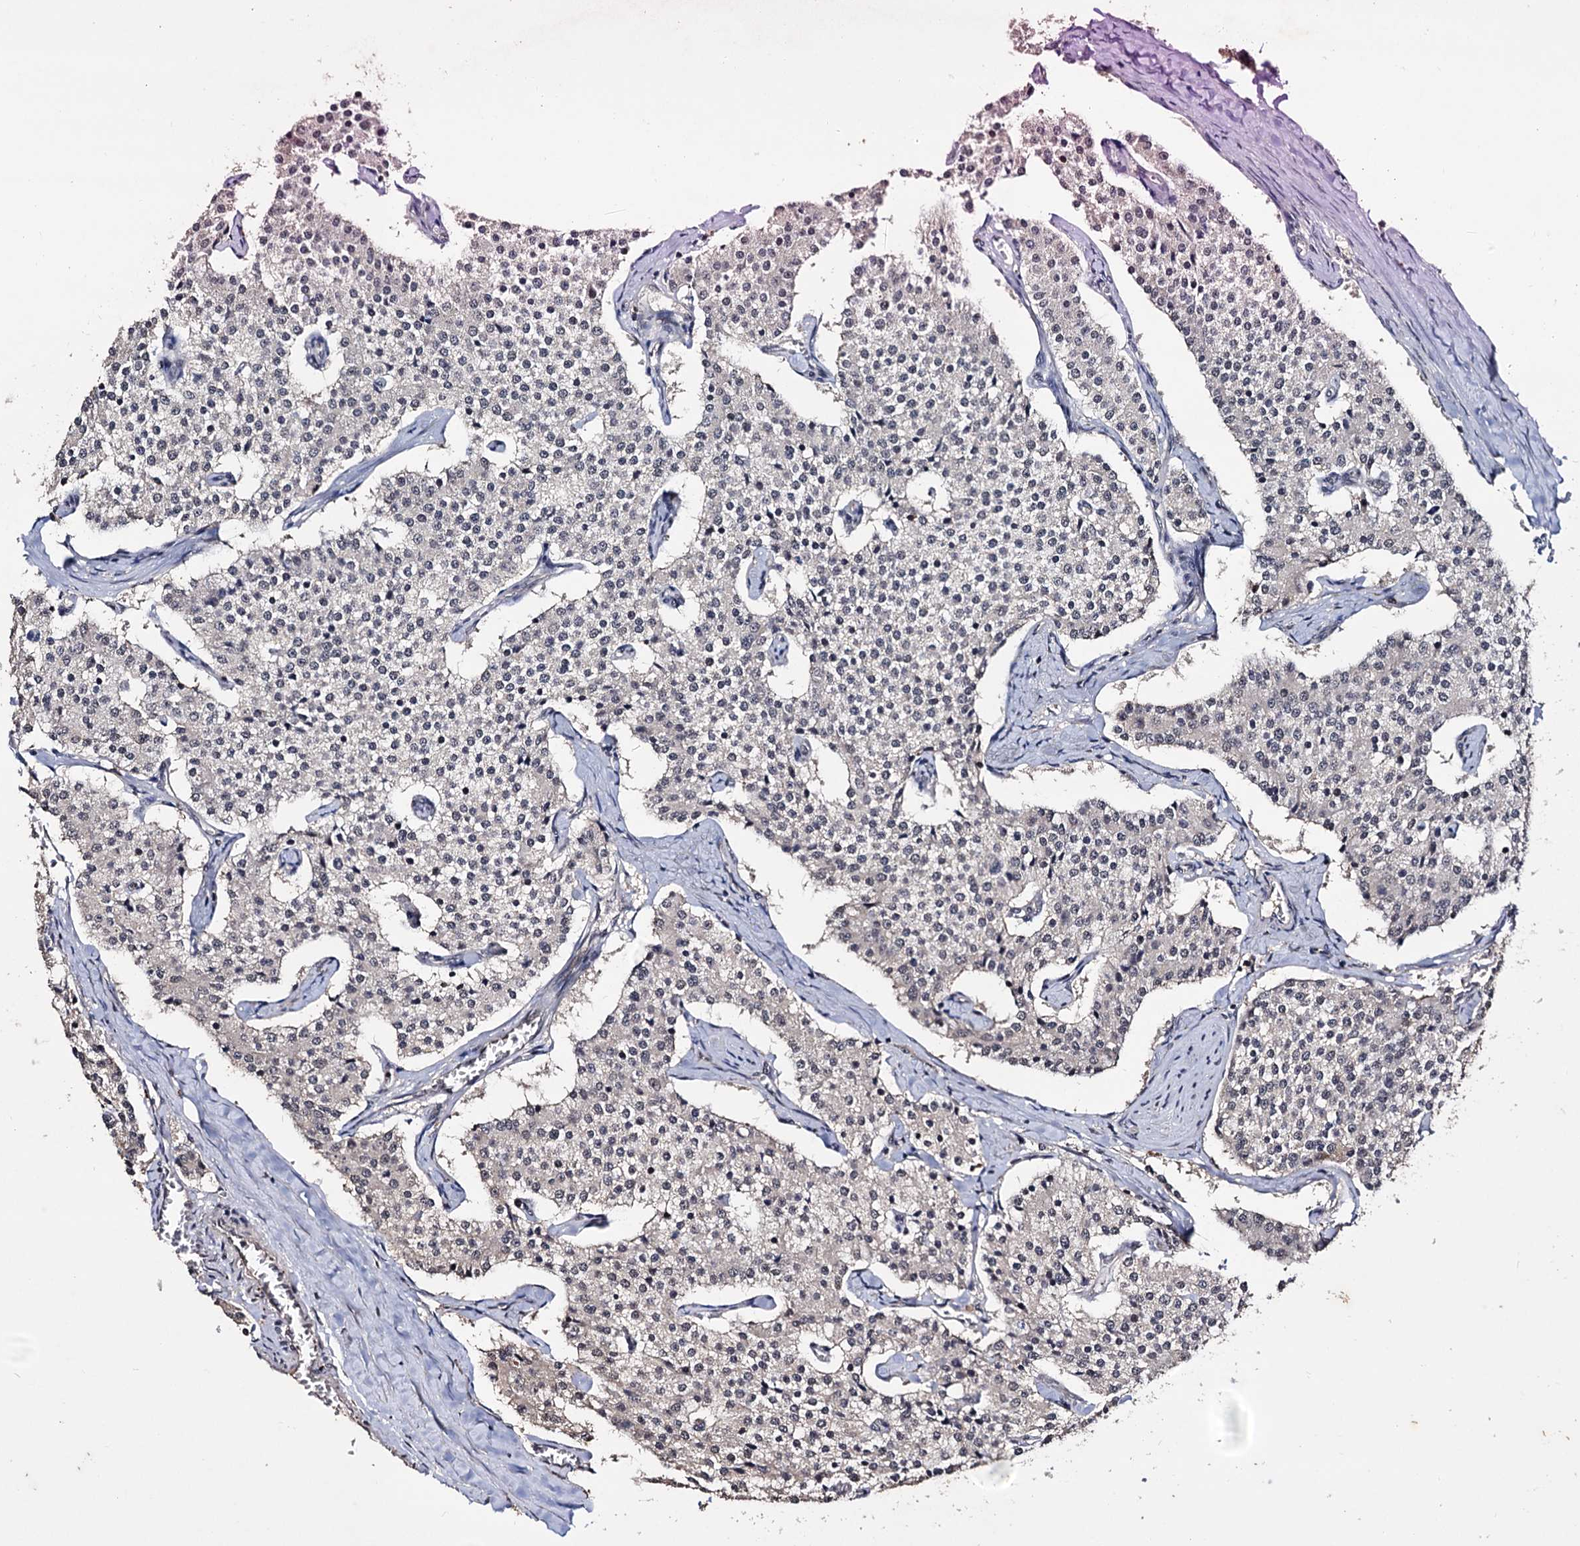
{"staining": {"intensity": "negative", "quantity": "none", "location": "none"}, "tissue": "carcinoid", "cell_type": "Tumor cells", "image_type": "cancer", "snomed": [{"axis": "morphology", "description": "Carcinoid, malignant, NOS"}, {"axis": "topography", "description": "Colon"}], "caption": "Tumor cells are negative for brown protein staining in carcinoid.", "gene": "KLF5", "patient": {"sex": "female", "age": 52}}